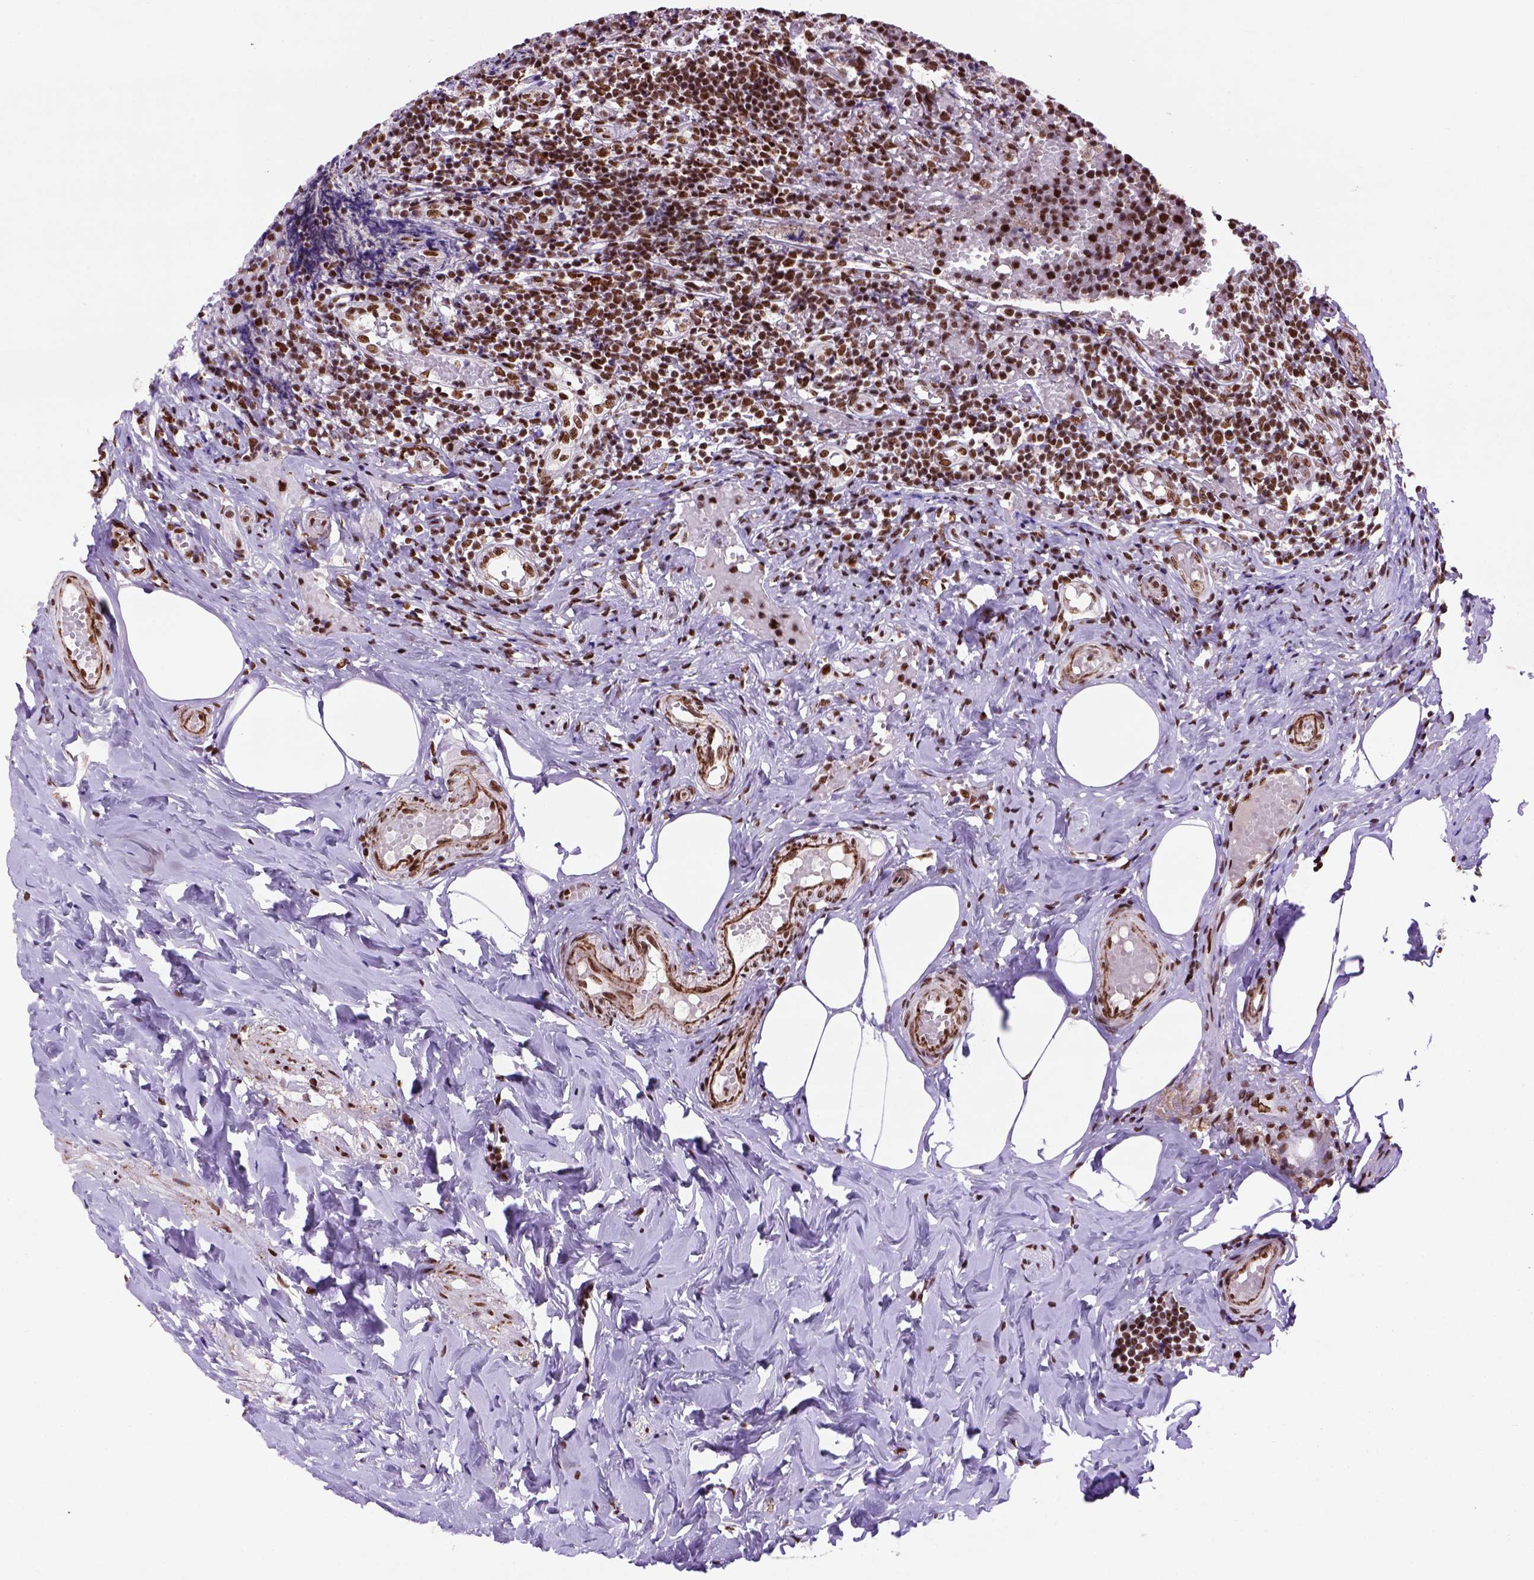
{"staining": {"intensity": "strong", "quantity": ">75%", "location": "nuclear"}, "tissue": "appendix", "cell_type": "Glandular cells", "image_type": "normal", "snomed": [{"axis": "morphology", "description": "Normal tissue, NOS"}, {"axis": "topography", "description": "Appendix"}], "caption": "This image shows benign appendix stained with immunohistochemistry to label a protein in brown. The nuclear of glandular cells show strong positivity for the protein. Nuclei are counter-stained blue.", "gene": "NSMCE2", "patient": {"sex": "female", "age": 32}}